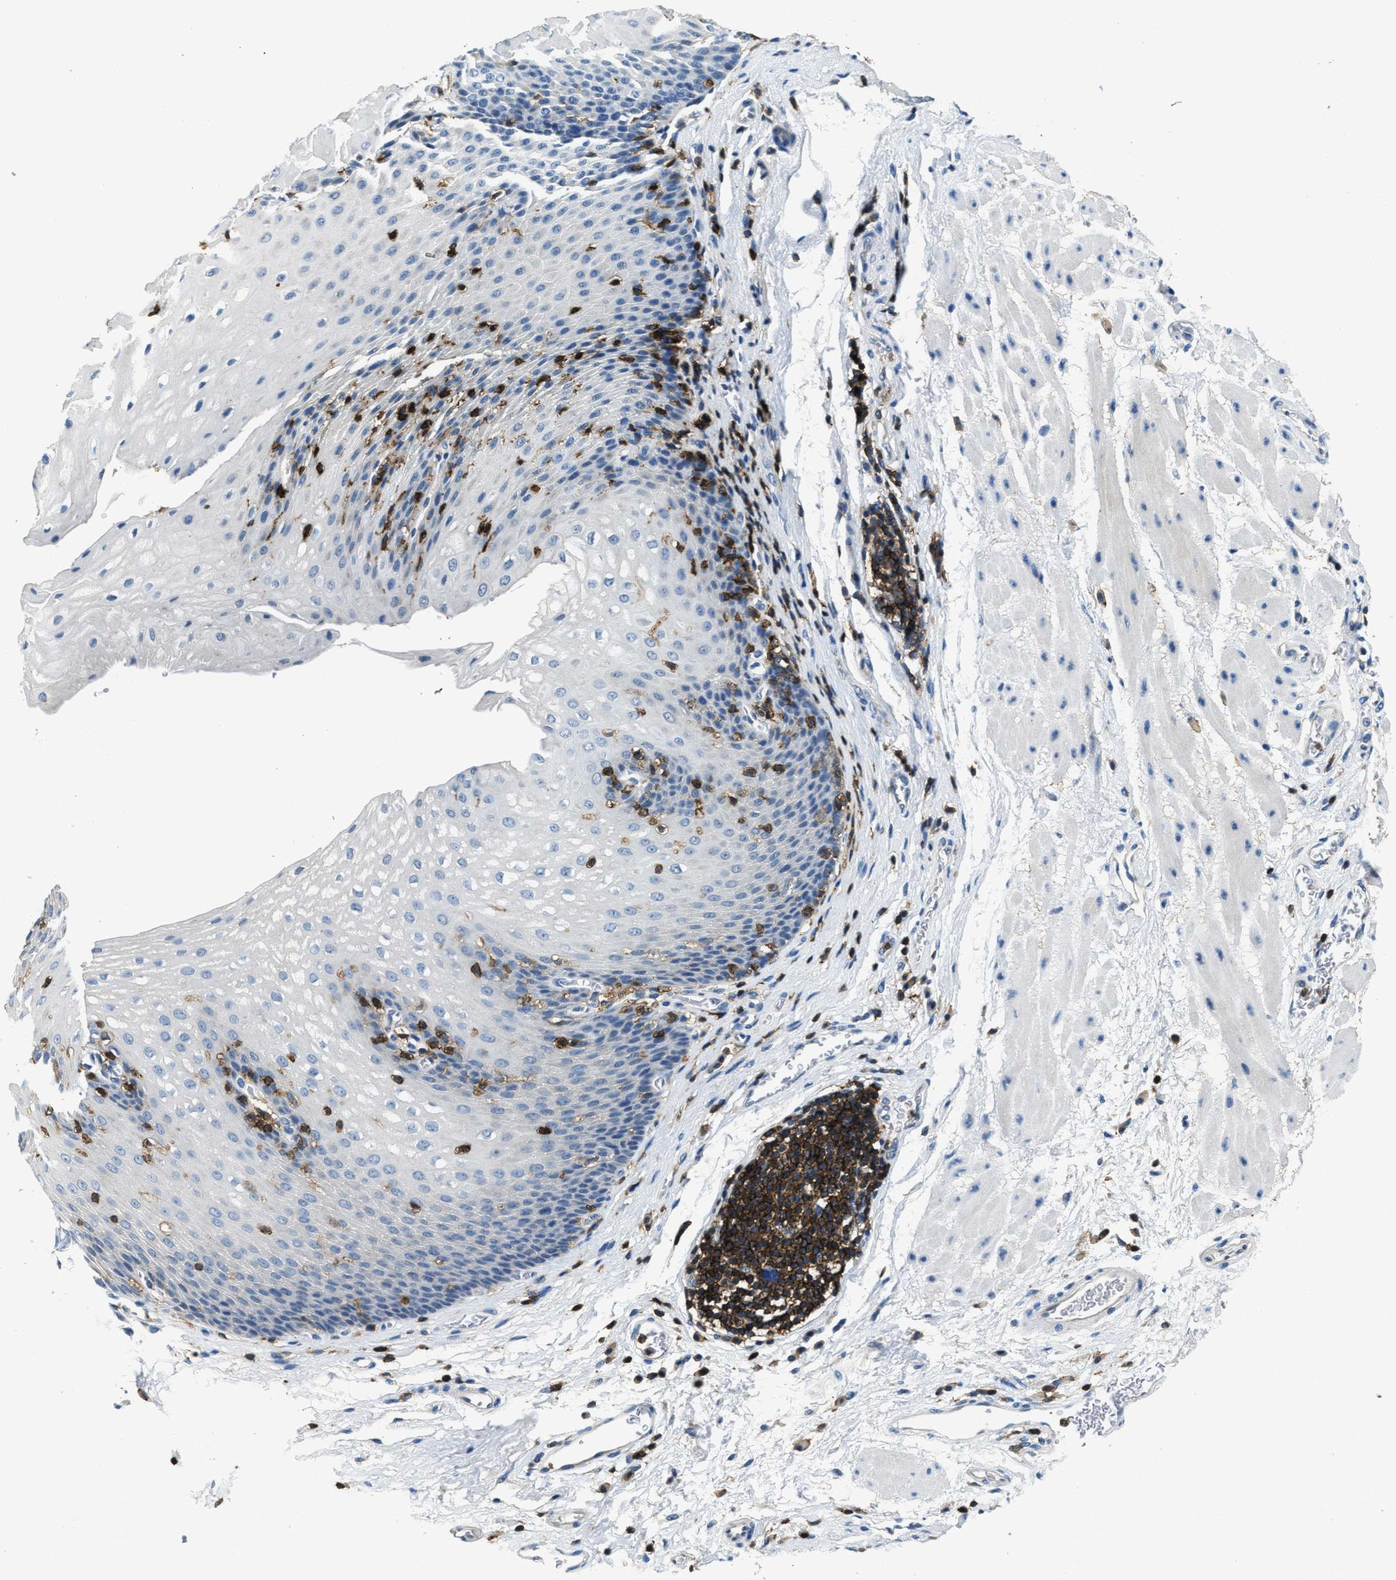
{"staining": {"intensity": "negative", "quantity": "none", "location": "none"}, "tissue": "esophagus", "cell_type": "Squamous epithelial cells", "image_type": "normal", "snomed": [{"axis": "morphology", "description": "Normal tissue, NOS"}, {"axis": "topography", "description": "Esophagus"}], "caption": "Squamous epithelial cells show no significant expression in unremarkable esophagus. The staining is performed using DAB brown chromogen with nuclei counter-stained in using hematoxylin.", "gene": "MYO1G", "patient": {"sex": "male", "age": 48}}